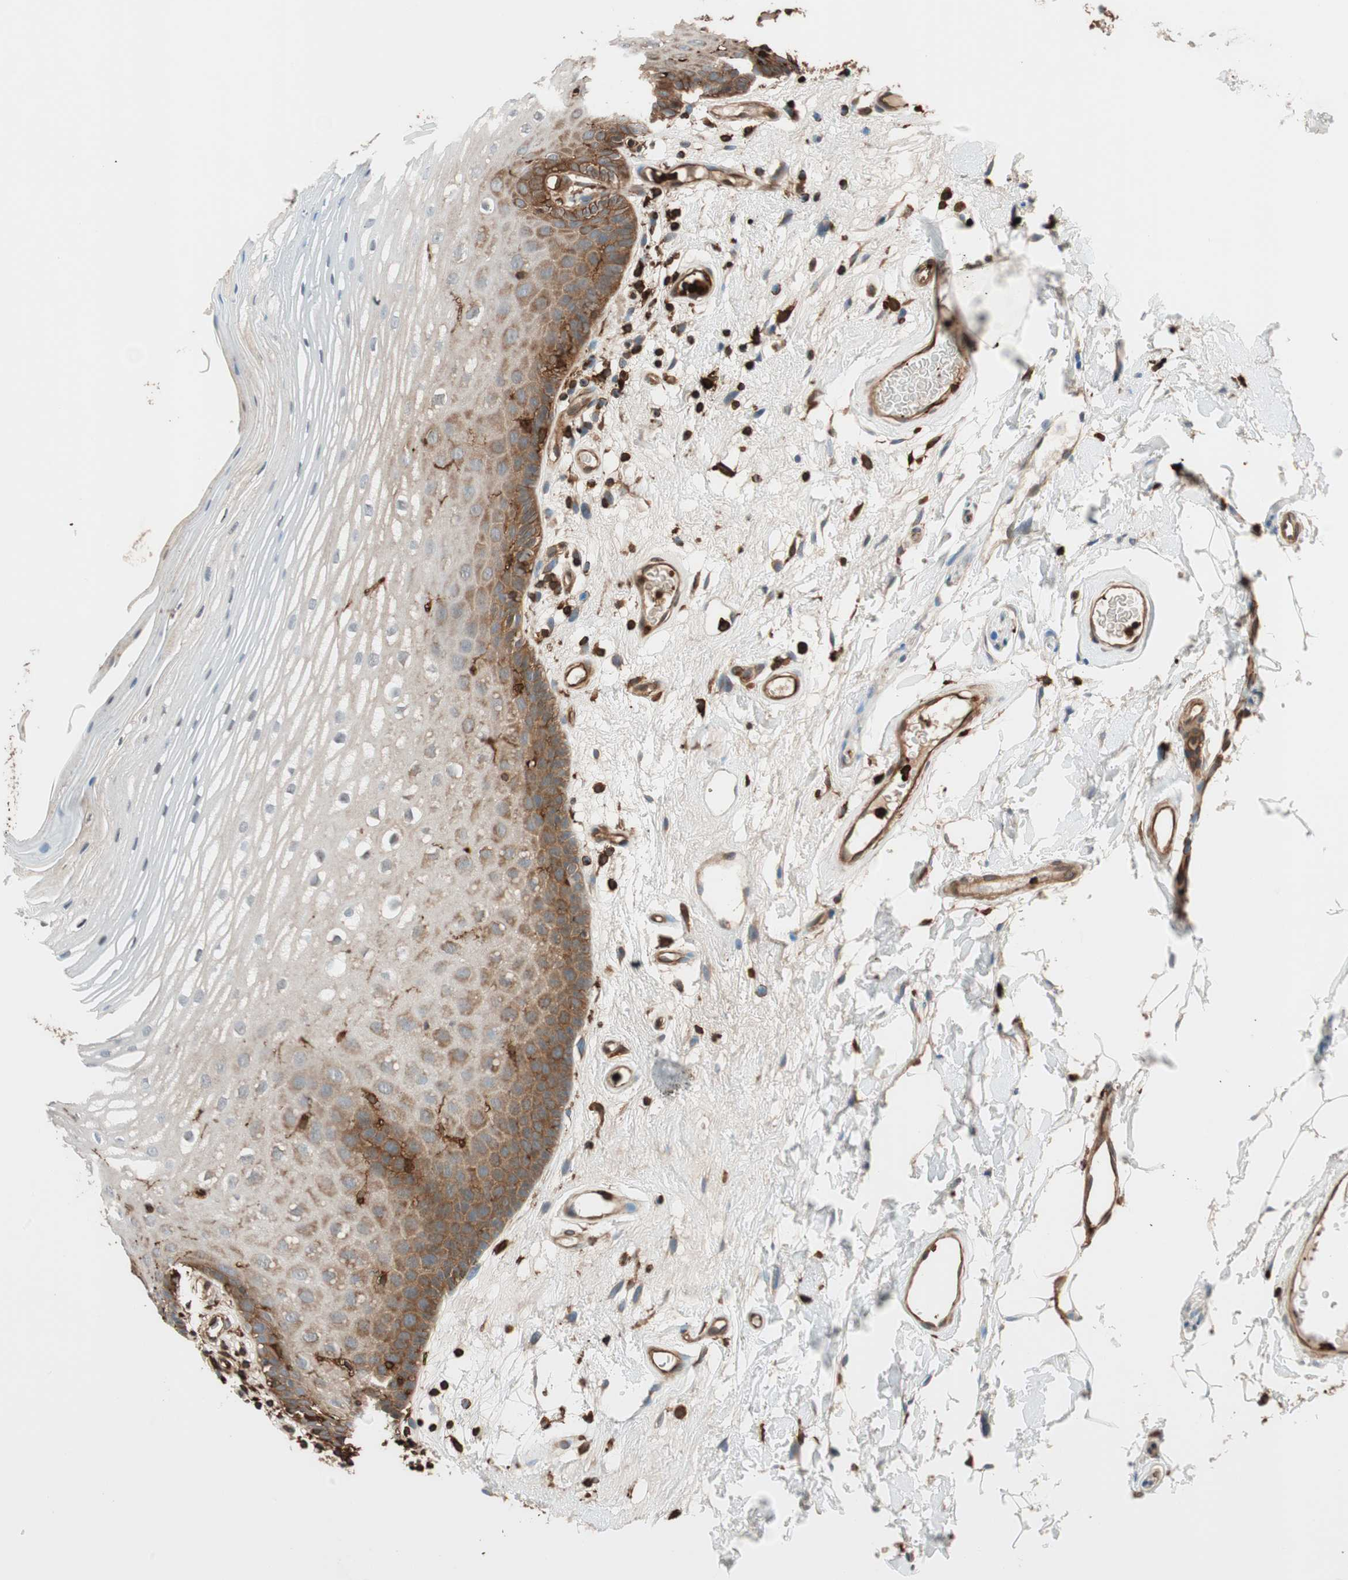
{"staining": {"intensity": "strong", "quantity": "25%-75%", "location": "cytoplasmic/membranous"}, "tissue": "oral mucosa", "cell_type": "Squamous epithelial cells", "image_type": "normal", "snomed": [{"axis": "morphology", "description": "Normal tissue, NOS"}, {"axis": "morphology", "description": "Squamous cell carcinoma, NOS"}, {"axis": "topography", "description": "Skeletal muscle"}, {"axis": "topography", "description": "Oral tissue"}], "caption": "Squamous epithelial cells reveal high levels of strong cytoplasmic/membranous expression in about 25%-75% of cells in normal human oral mucosa.", "gene": "VASP", "patient": {"sex": "male", "age": 71}}